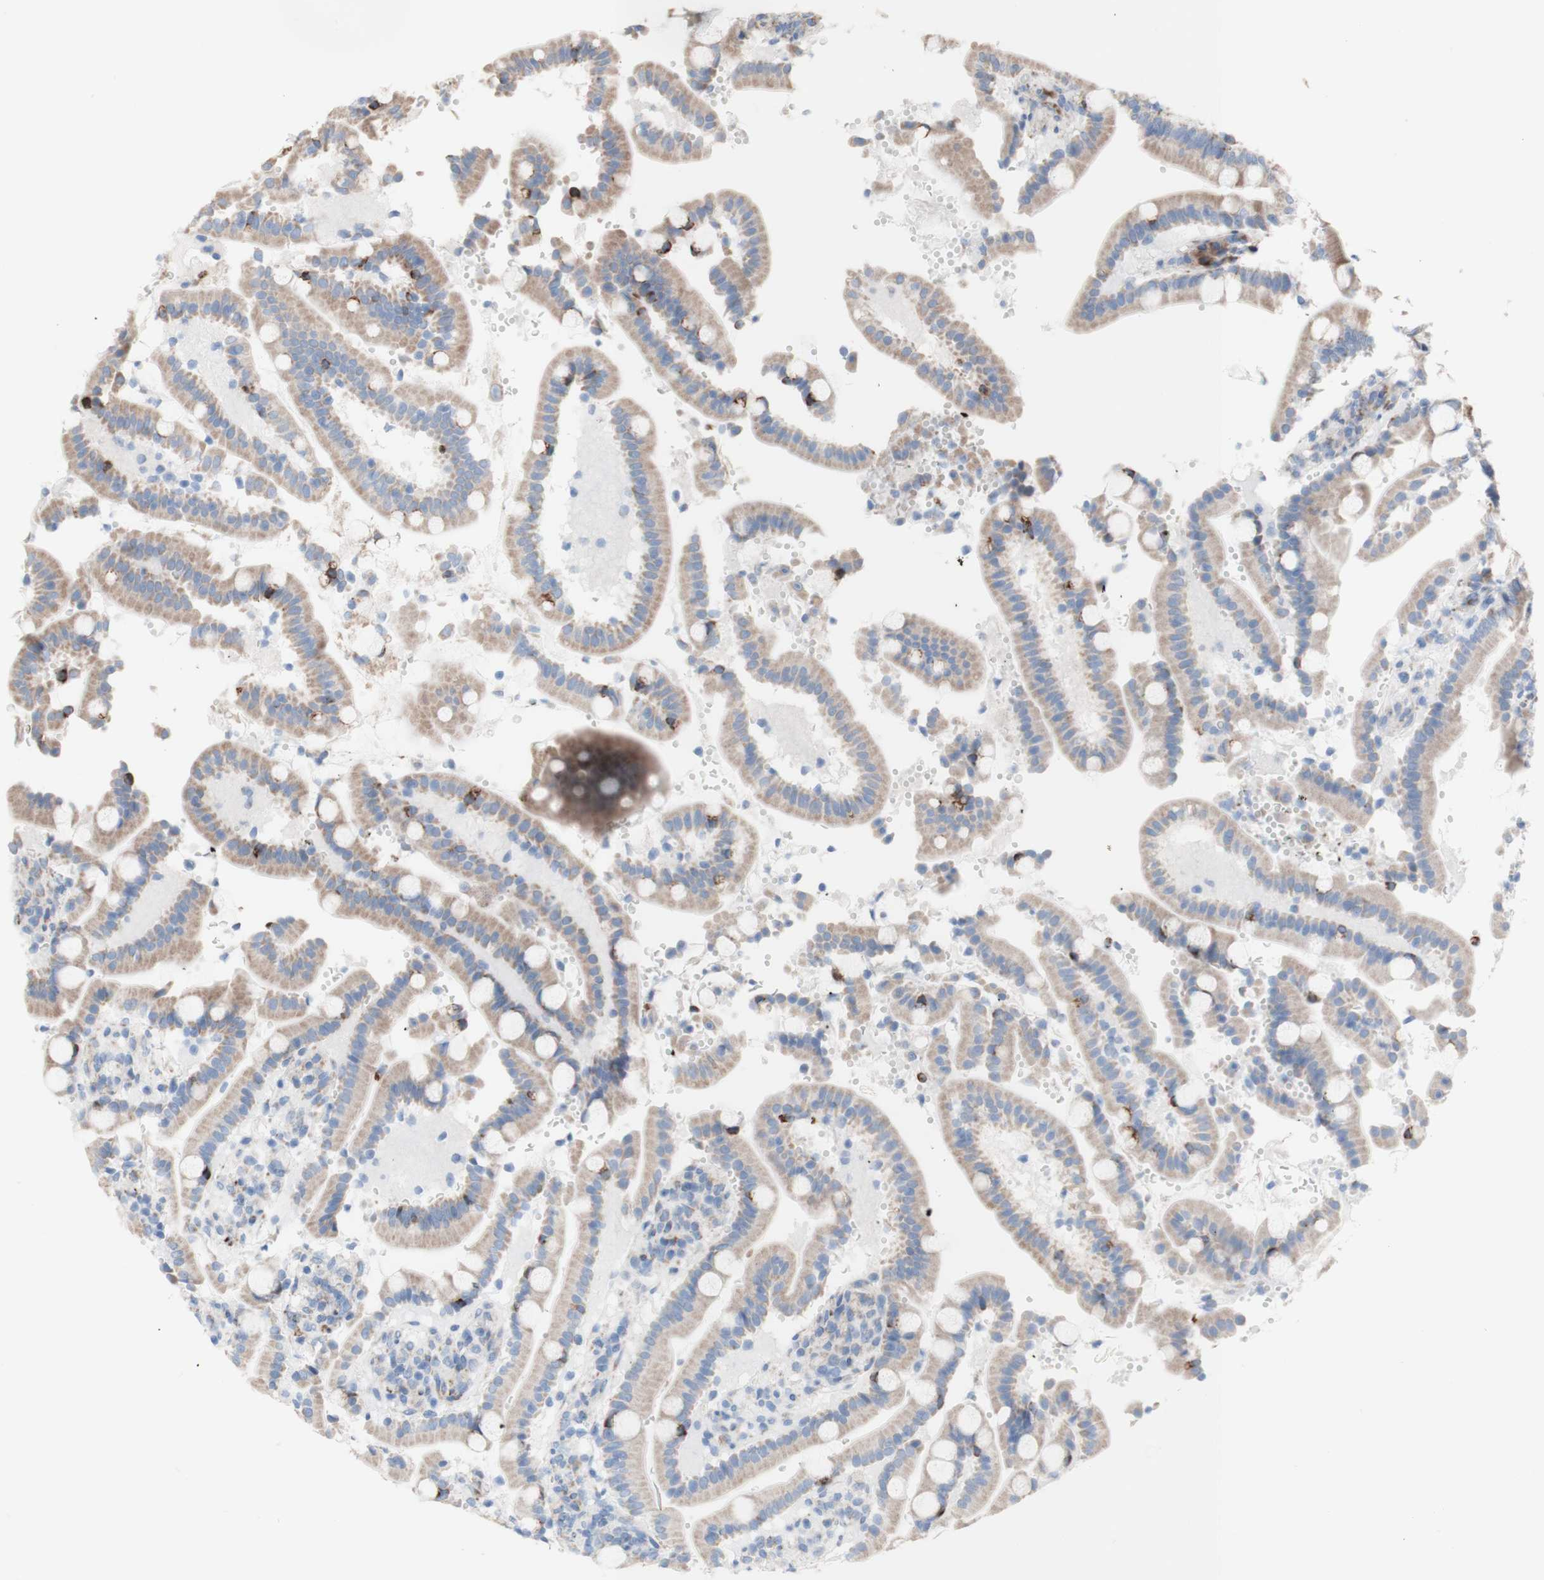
{"staining": {"intensity": "moderate", "quantity": ">75%", "location": "cytoplasmic/membranous"}, "tissue": "duodenum", "cell_type": "Glandular cells", "image_type": "normal", "snomed": [{"axis": "morphology", "description": "Normal tissue, NOS"}, {"axis": "topography", "description": "Small intestine, NOS"}], "caption": "DAB (3,3'-diaminobenzidine) immunohistochemical staining of normal duodenum demonstrates moderate cytoplasmic/membranous protein expression in approximately >75% of glandular cells.", "gene": "AGPAT5", "patient": {"sex": "female", "age": 71}}